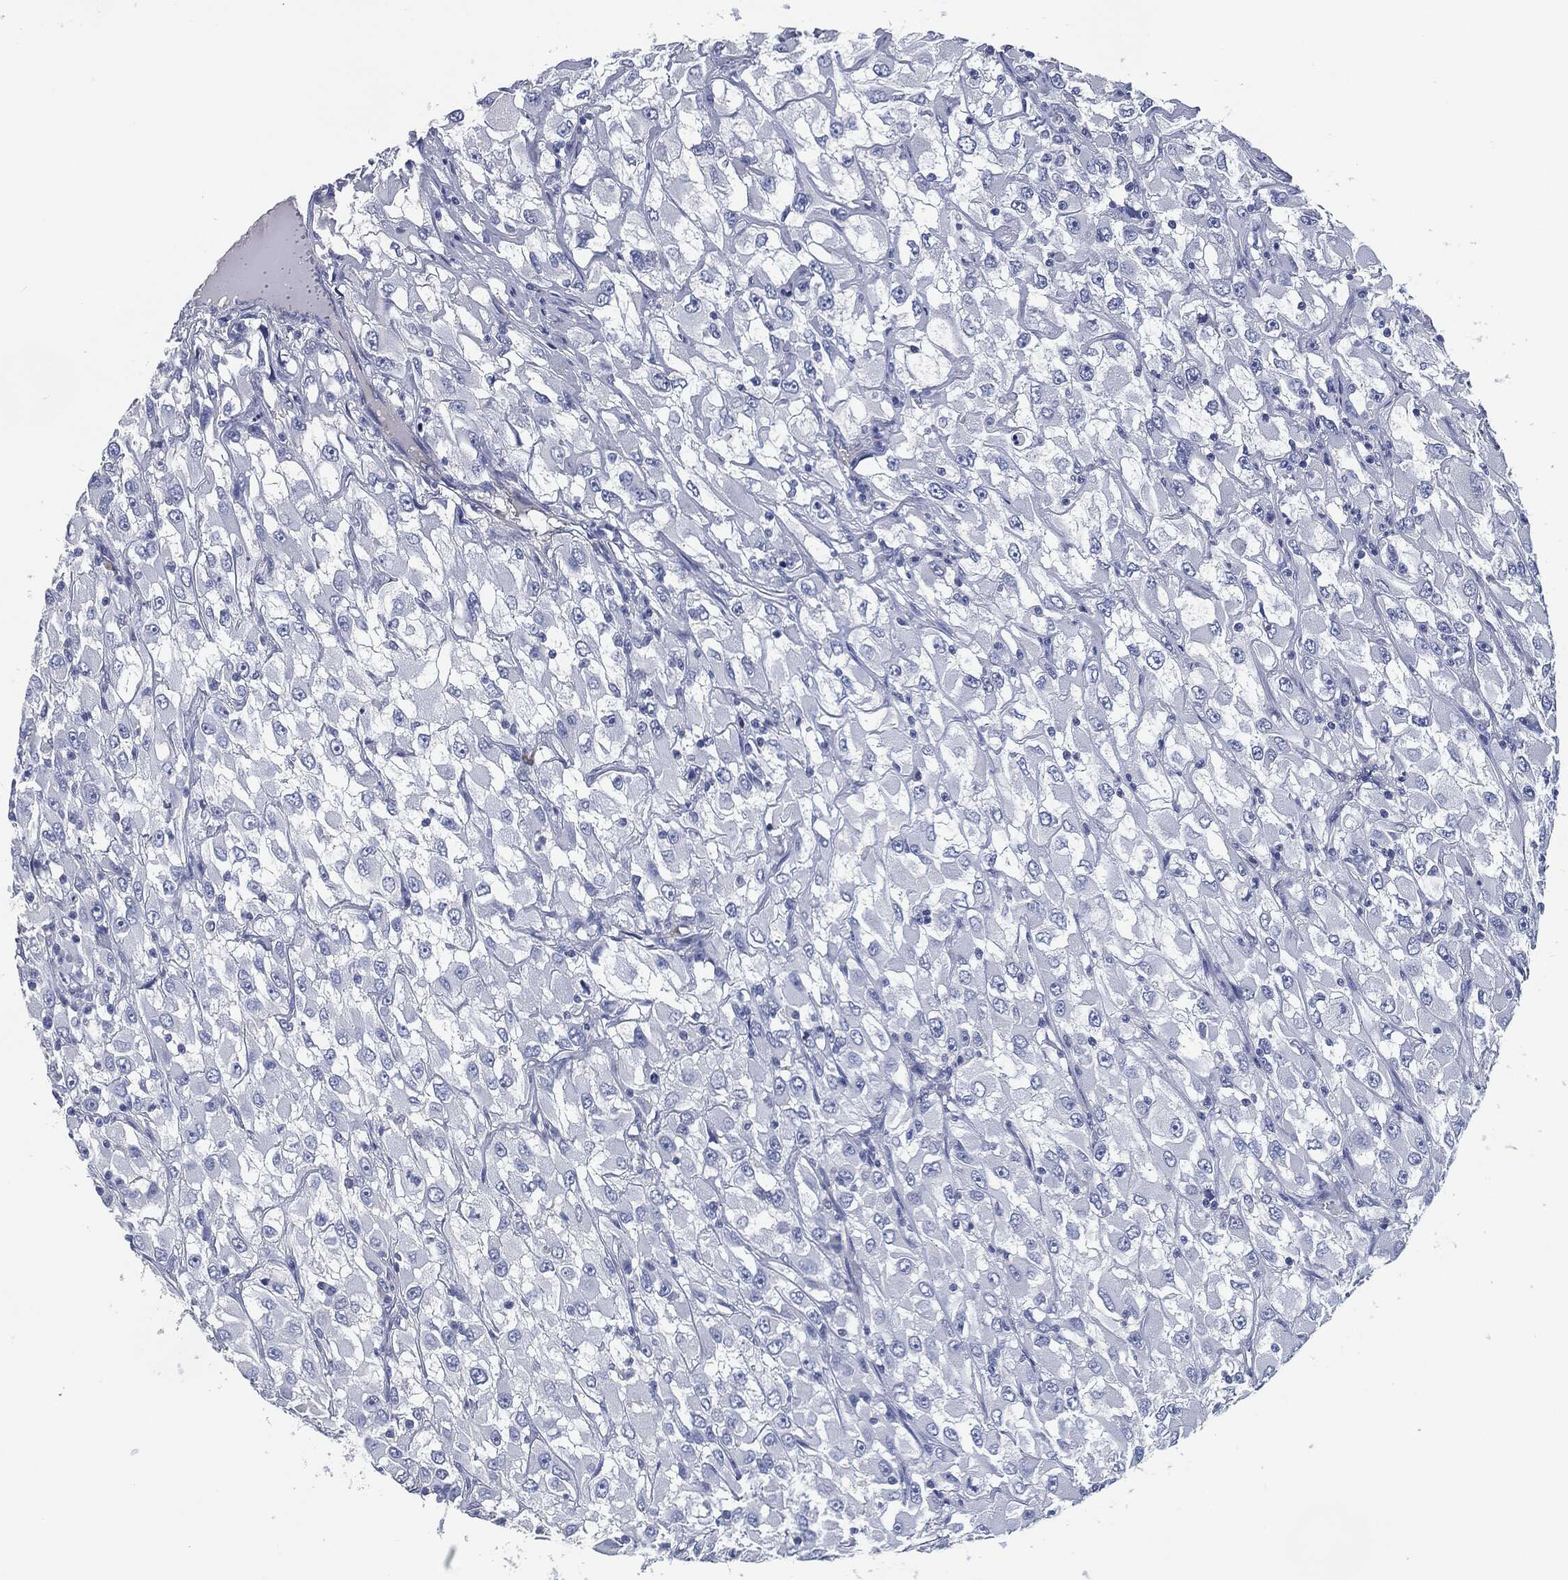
{"staining": {"intensity": "negative", "quantity": "none", "location": "none"}, "tissue": "renal cancer", "cell_type": "Tumor cells", "image_type": "cancer", "snomed": [{"axis": "morphology", "description": "Adenocarcinoma, NOS"}, {"axis": "topography", "description": "Kidney"}], "caption": "Immunohistochemistry (IHC) image of neoplastic tissue: adenocarcinoma (renal) stained with DAB shows no significant protein expression in tumor cells.", "gene": "CD27", "patient": {"sex": "female", "age": 52}}